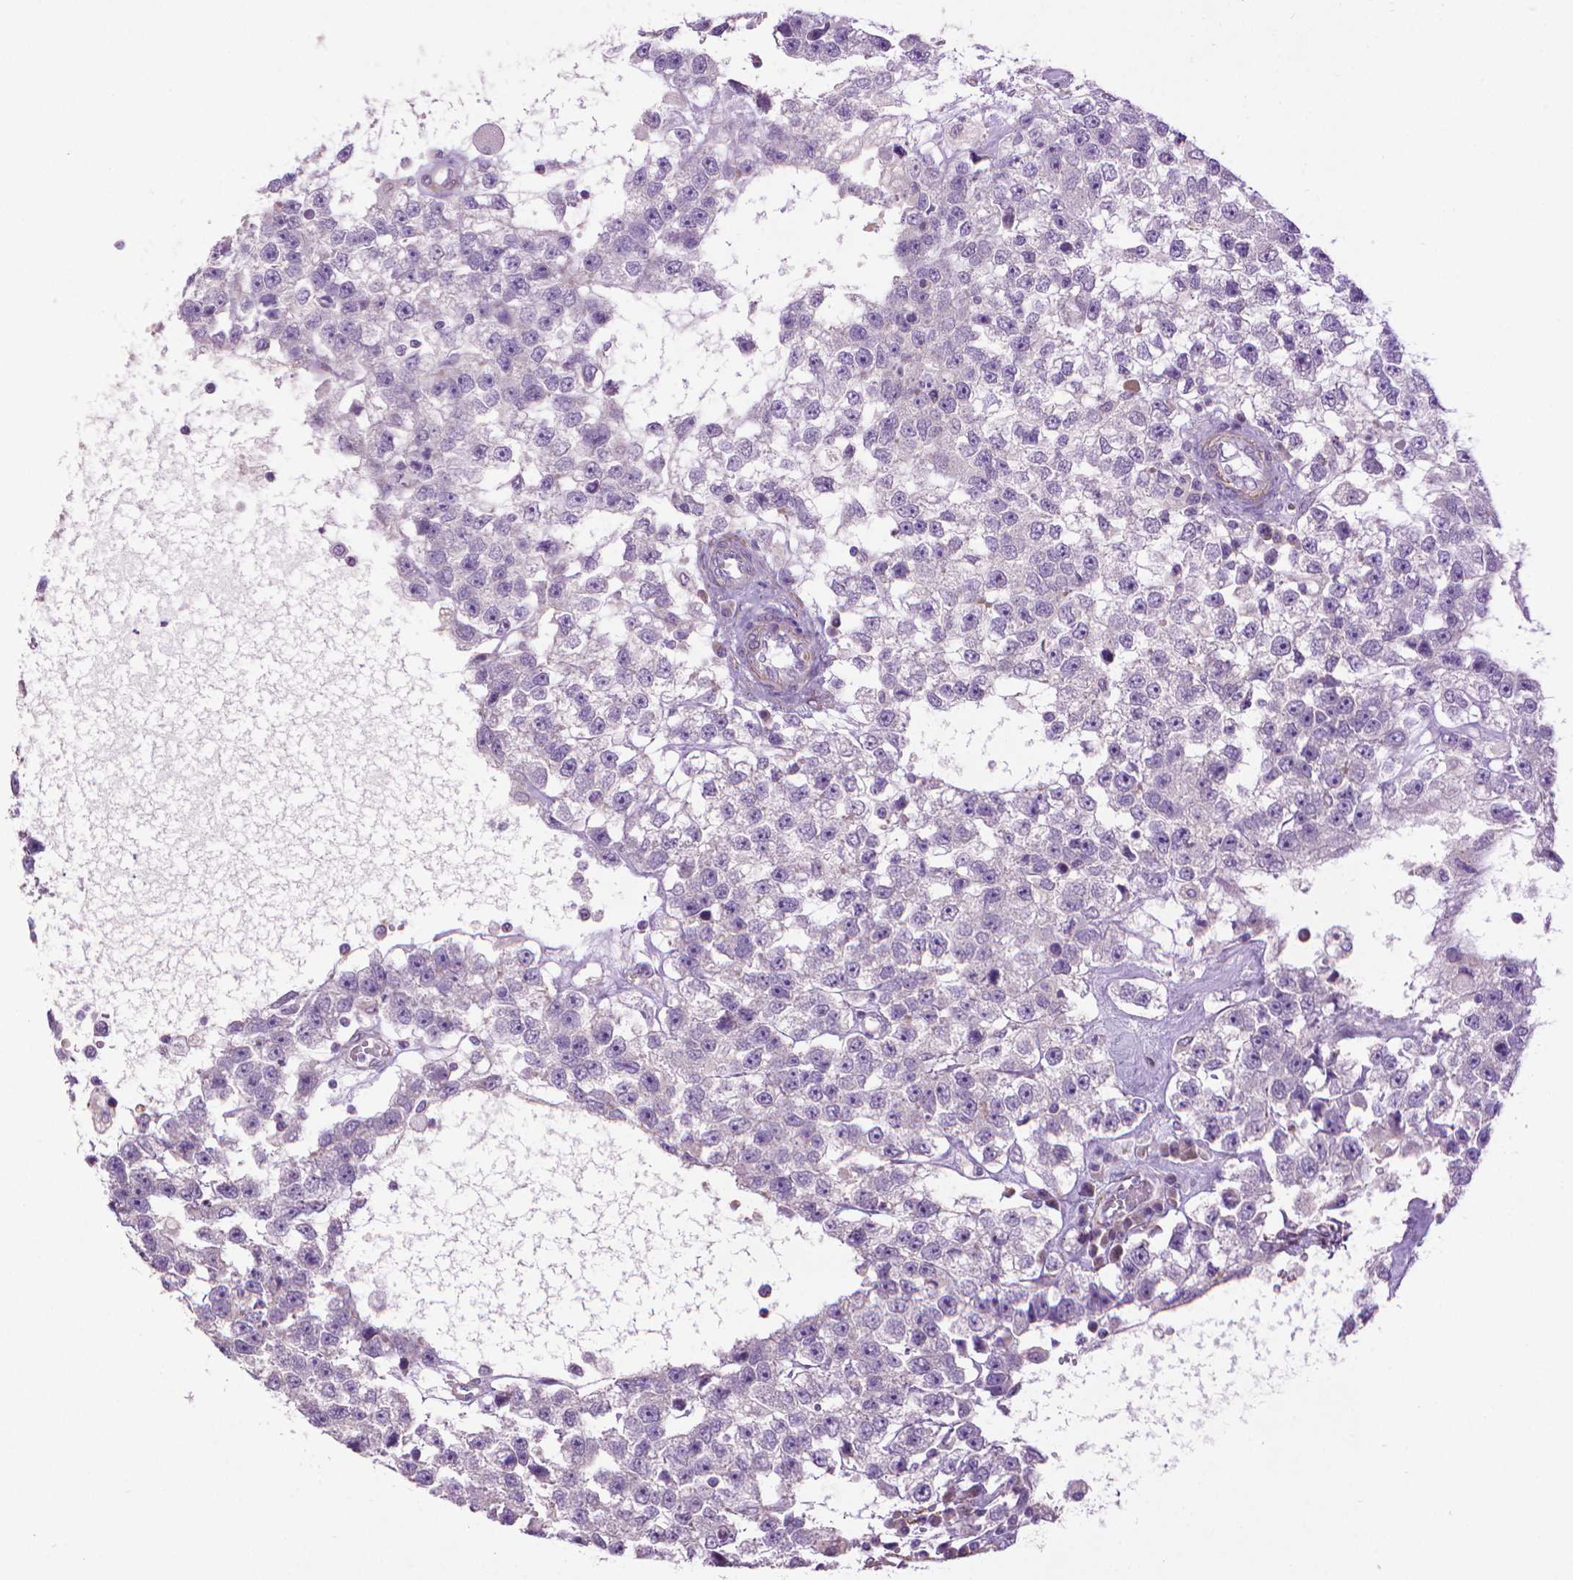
{"staining": {"intensity": "negative", "quantity": "none", "location": "none"}, "tissue": "testis cancer", "cell_type": "Tumor cells", "image_type": "cancer", "snomed": [{"axis": "morphology", "description": "Seminoma, NOS"}, {"axis": "topography", "description": "Testis"}], "caption": "The immunohistochemistry (IHC) image has no significant expression in tumor cells of testis seminoma tissue.", "gene": "AQP10", "patient": {"sex": "male", "age": 34}}